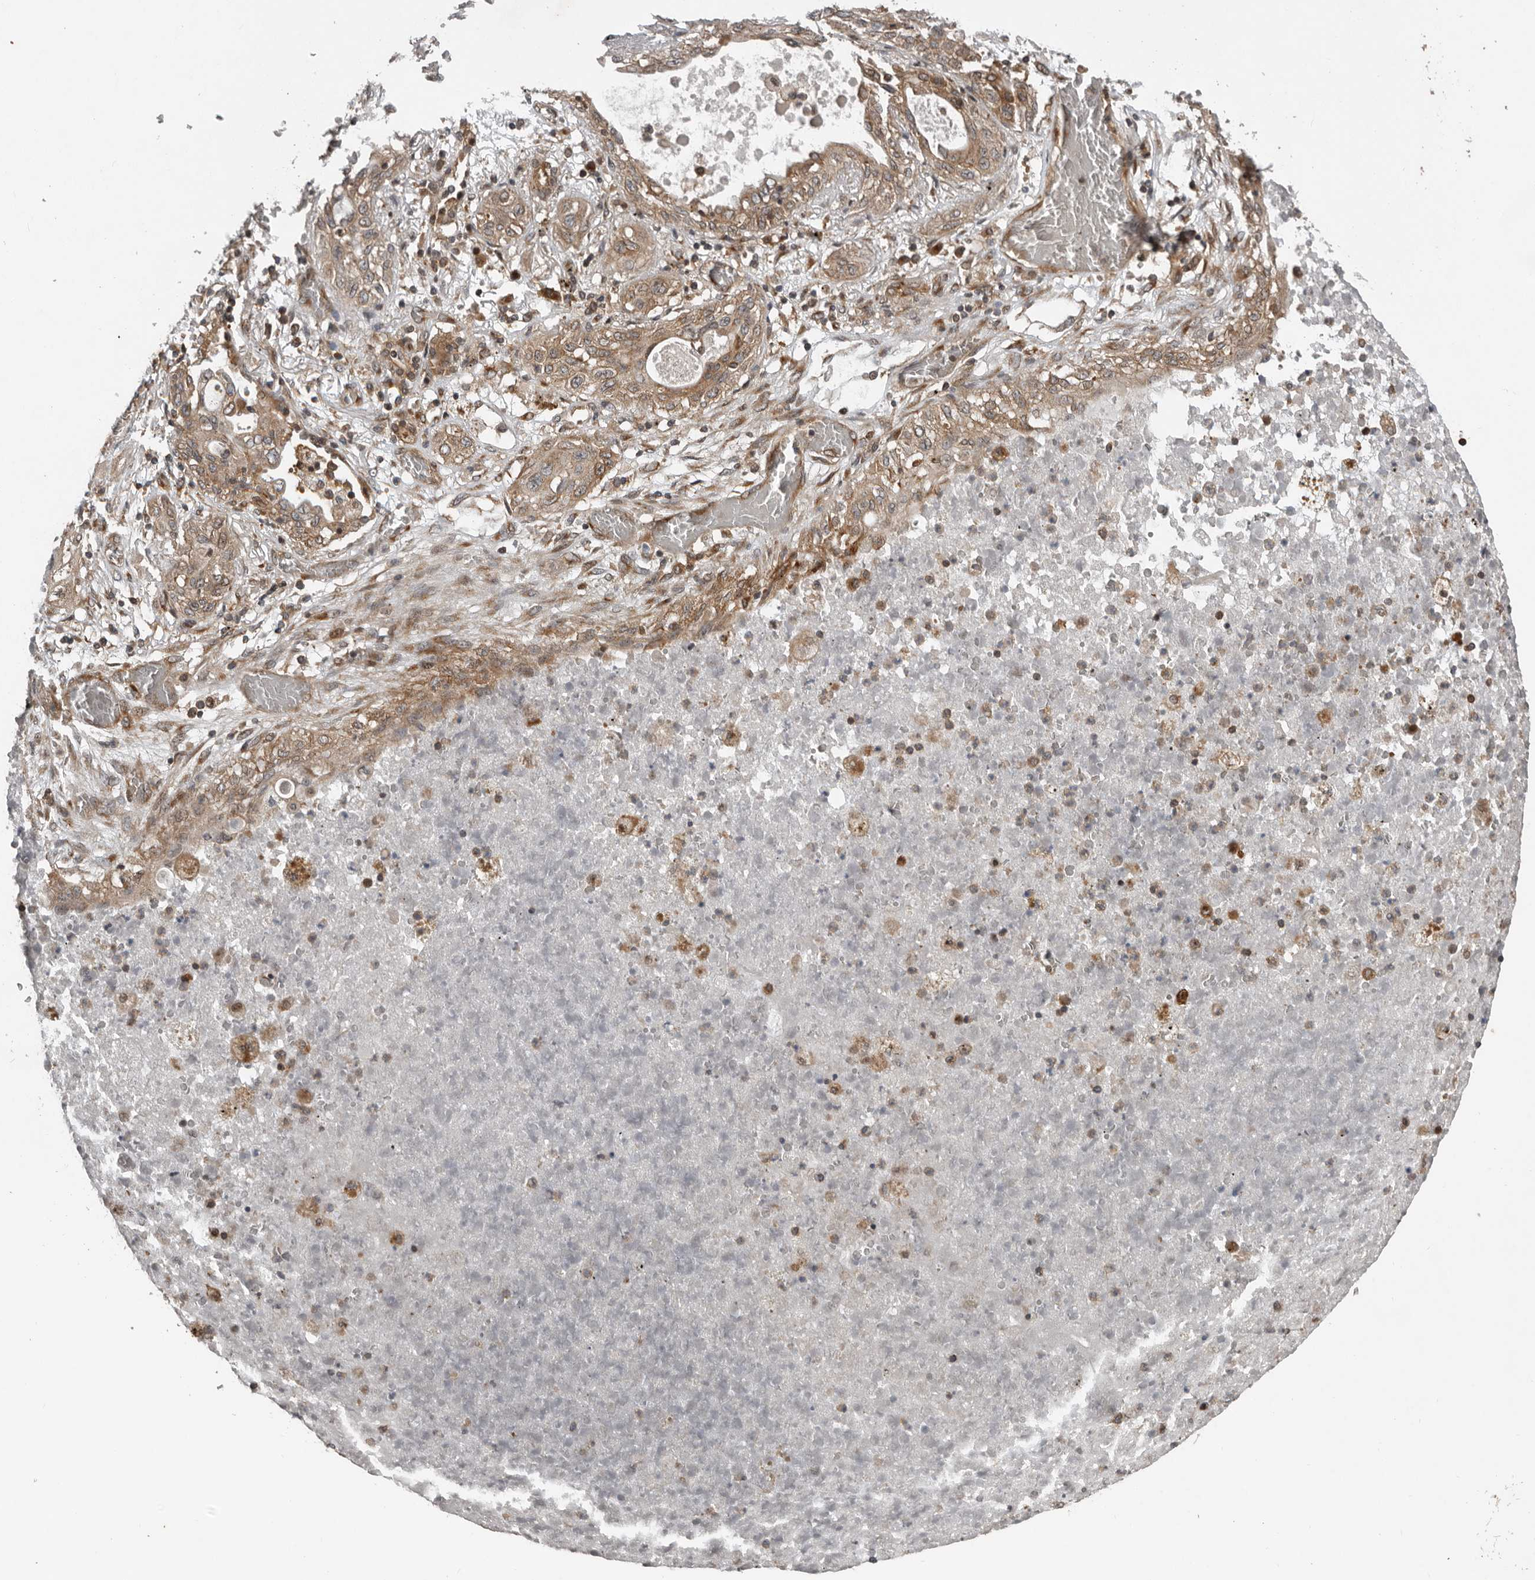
{"staining": {"intensity": "moderate", "quantity": ">75%", "location": "cytoplasmic/membranous"}, "tissue": "lung cancer", "cell_type": "Tumor cells", "image_type": "cancer", "snomed": [{"axis": "morphology", "description": "Squamous cell carcinoma, NOS"}, {"axis": "topography", "description": "Lung"}], "caption": "The histopathology image demonstrates a brown stain indicating the presence of a protein in the cytoplasmic/membranous of tumor cells in lung cancer.", "gene": "CCDC190", "patient": {"sex": "female", "age": 47}}